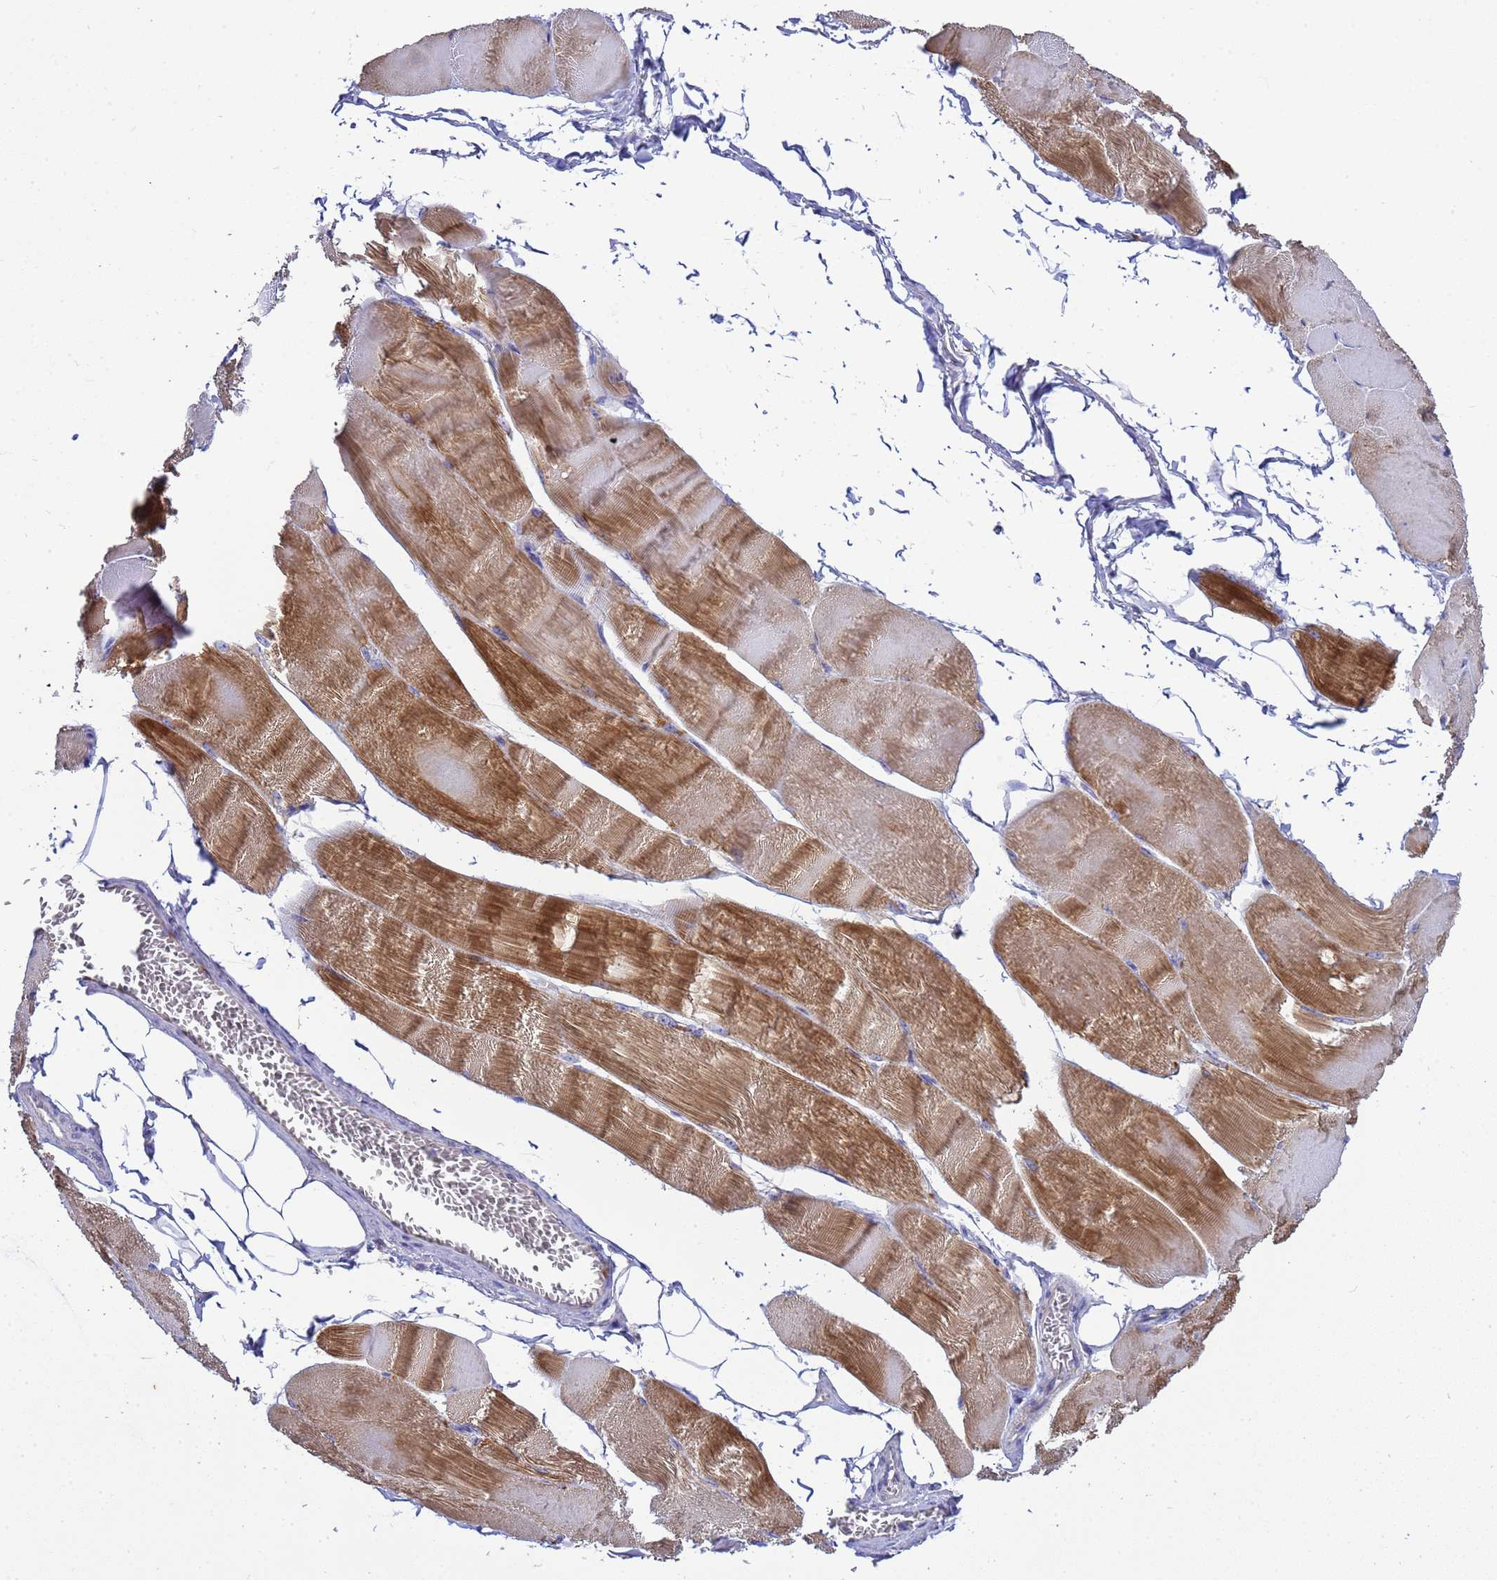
{"staining": {"intensity": "strong", "quantity": "25%-75%", "location": "cytoplasmic/membranous"}, "tissue": "skeletal muscle", "cell_type": "Myocytes", "image_type": "normal", "snomed": [{"axis": "morphology", "description": "Normal tissue, NOS"}, {"axis": "morphology", "description": "Basal cell carcinoma"}, {"axis": "topography", "description": "Skeletal muscle"}], "caption": "Immunohistochemical staining of normal human skeletal muscle shows high levels of strong cytoplasmic/membranous expression in about 25%-75% of myocytes.", "gene": "ANAPC1", "patient": {"sex": "female", "age": 64}}